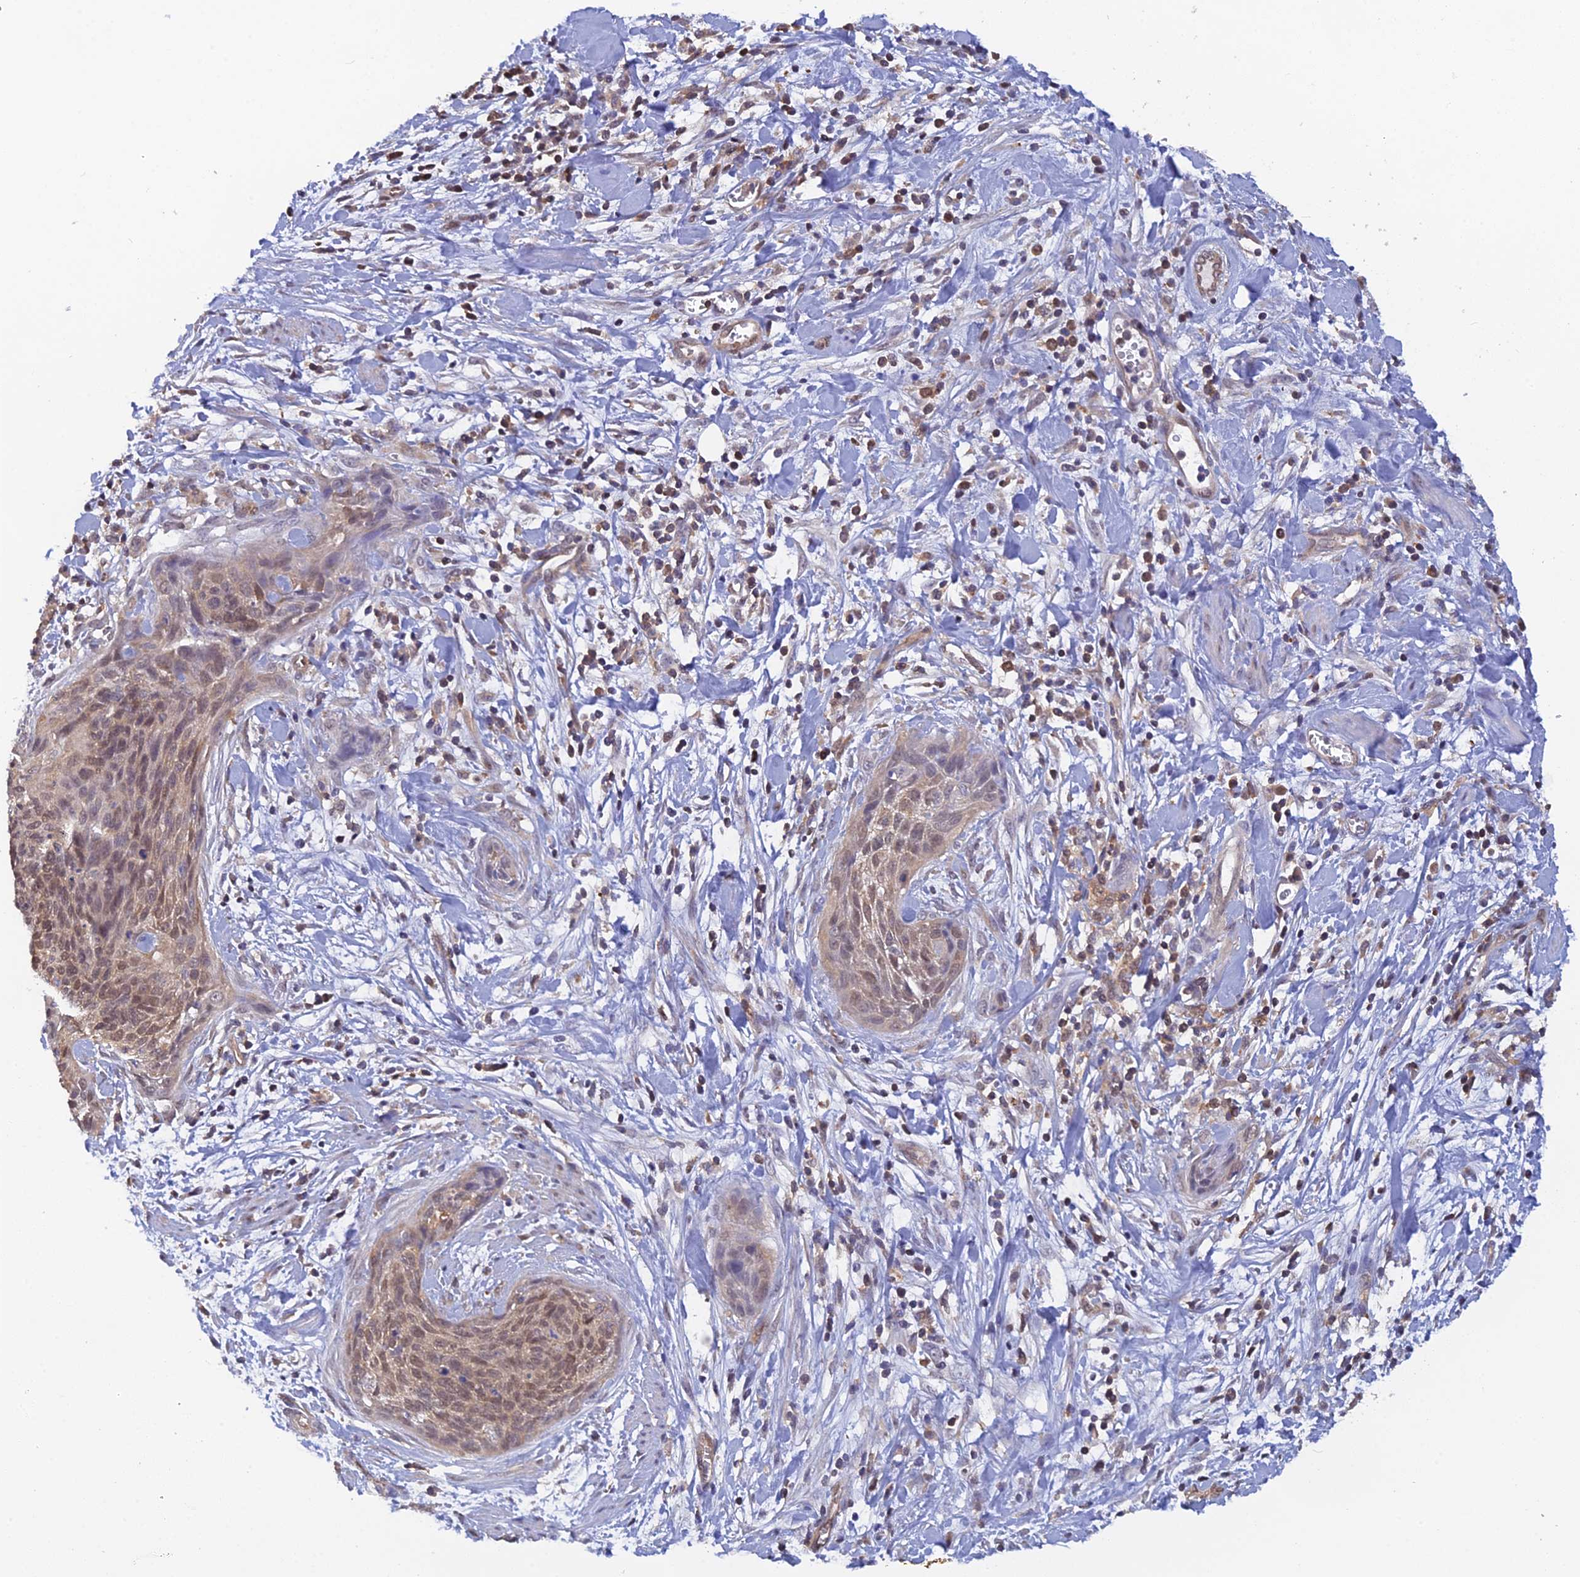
{"staining": {"intensity": "moderate", "quantity": ">75%", "location": "nuclear"}, "tissue": "cervical cancer", "cell_type": "Tumor cells", "image_type": "cancer", "snomed": [{"axis": "morphology", "description": "Squamous cell carcinoma, NOS"}, {"axis": "topography", "description": "Cervix"}], "caption": "Brown immunohistochemical staining in human cervical cancer (squamous cell carcinoma) demonstrates moderate nuclear expression in about >75% of tumor cells.", "gene": "HINT1", "patient": {"sex": "female", "age": 55}}